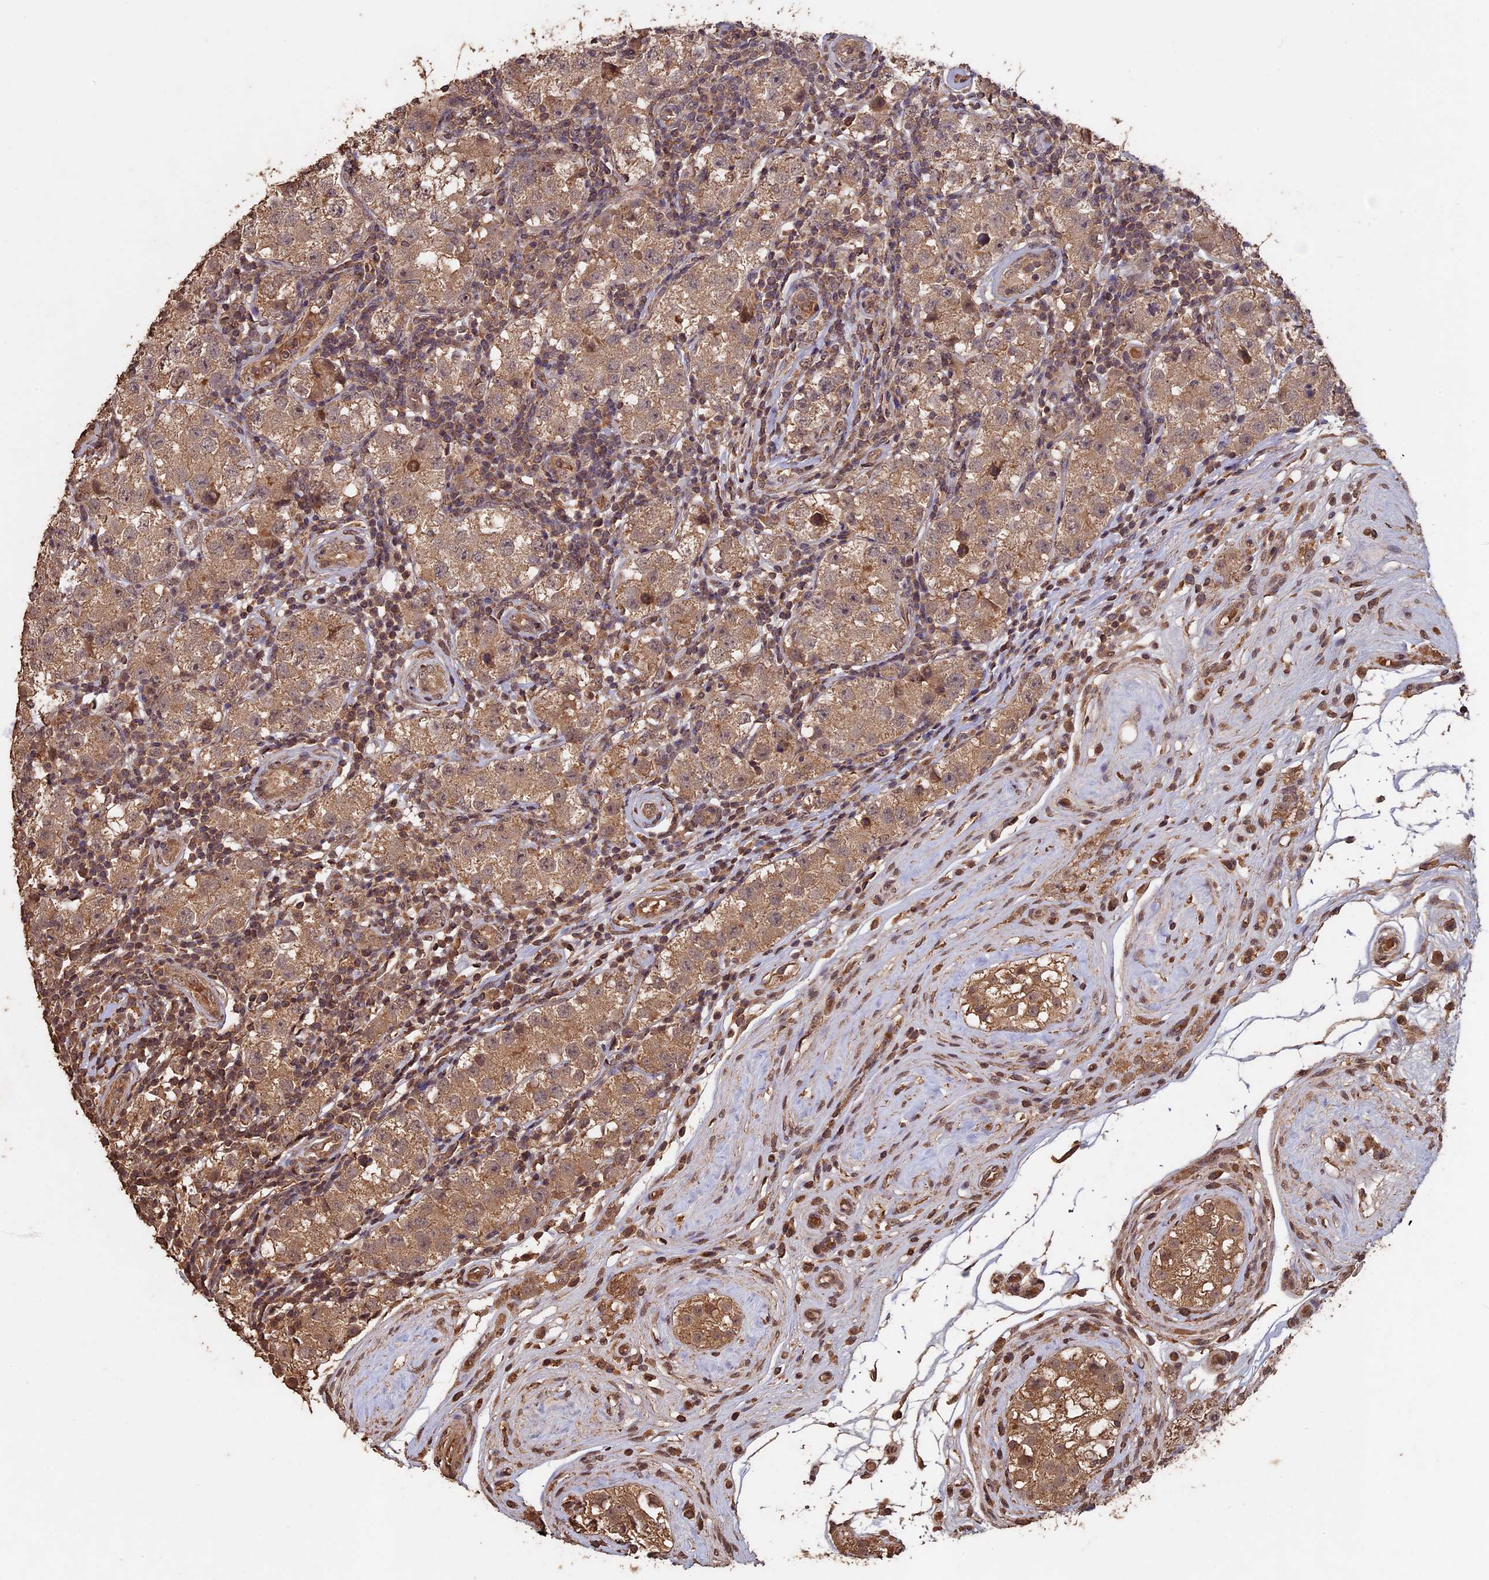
{"staining": {"intensity": "moderate", "quantity": ">75%", "location": "cytoplasmic/membranous"}, "tissue": "testis cancer", "cell_type": "Tumor cells", "image_type": "cancer", "snomed": [{"axis": "morphology", "description": "Seminoma, NOS"}, {"axis": "topography", "description": "Testis"}], "caption": "Tumor cells demonstrate medium levels of moderate cytoplasmic/membranous positivity in about >75% of cells in human seminoma (testis).", "gene": "HUNK", "patient": {"sex": "male", "age": 34}}